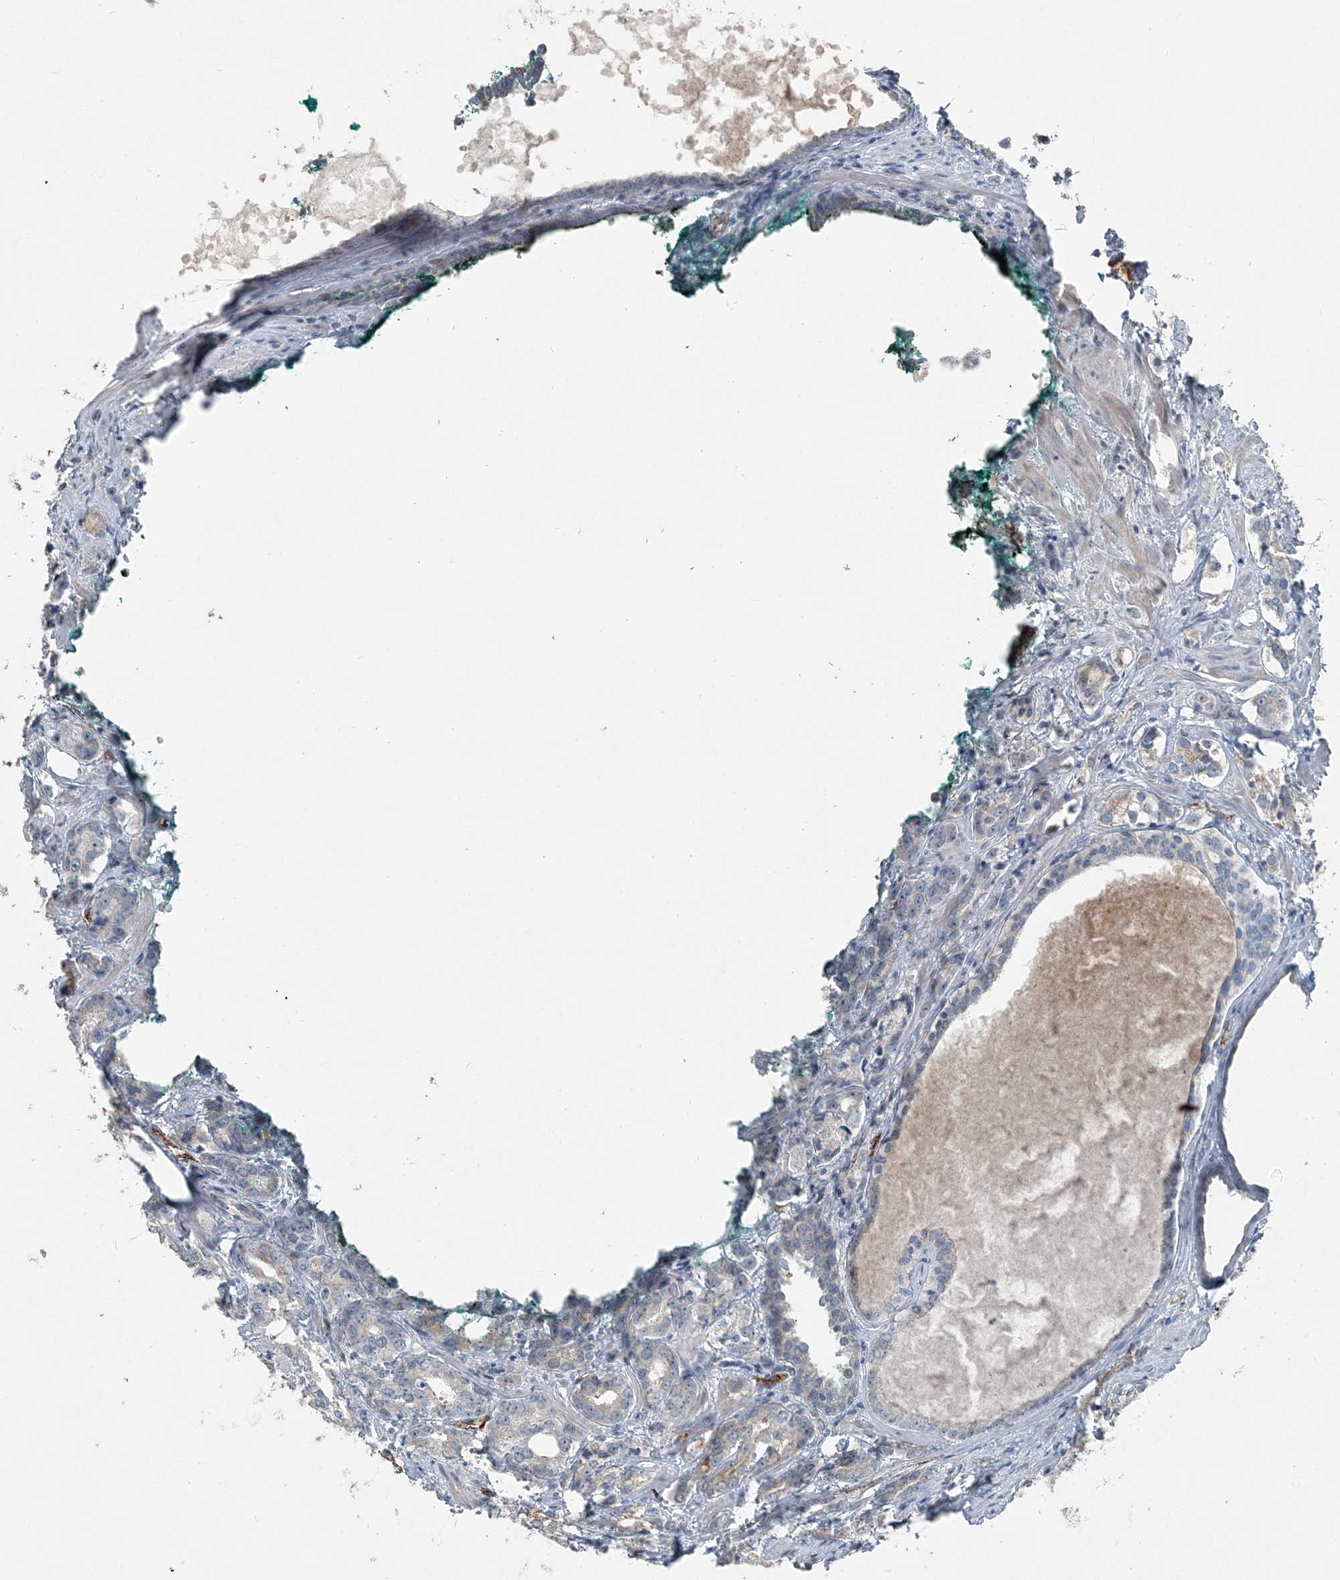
{"staining": {"intensity": "negative", "quantity": "none", "location": "none"}, "tissue": "prostate cancer", "cell_type": "Tumor cells", "image_type": "cancer", "snomed": [{"axis": "morphology", "description": "Adenocarcinoma, High grade"}, {"axis": "topography", "description": "Prostate"}], "caption": "Immunohistochemical staining of human adenocarcinoma (high-grade) (prostate) reveals no significant staining in tumor cells.", "gene": "ELOVL7", "patient": {"sex": "male", "age": 62}}